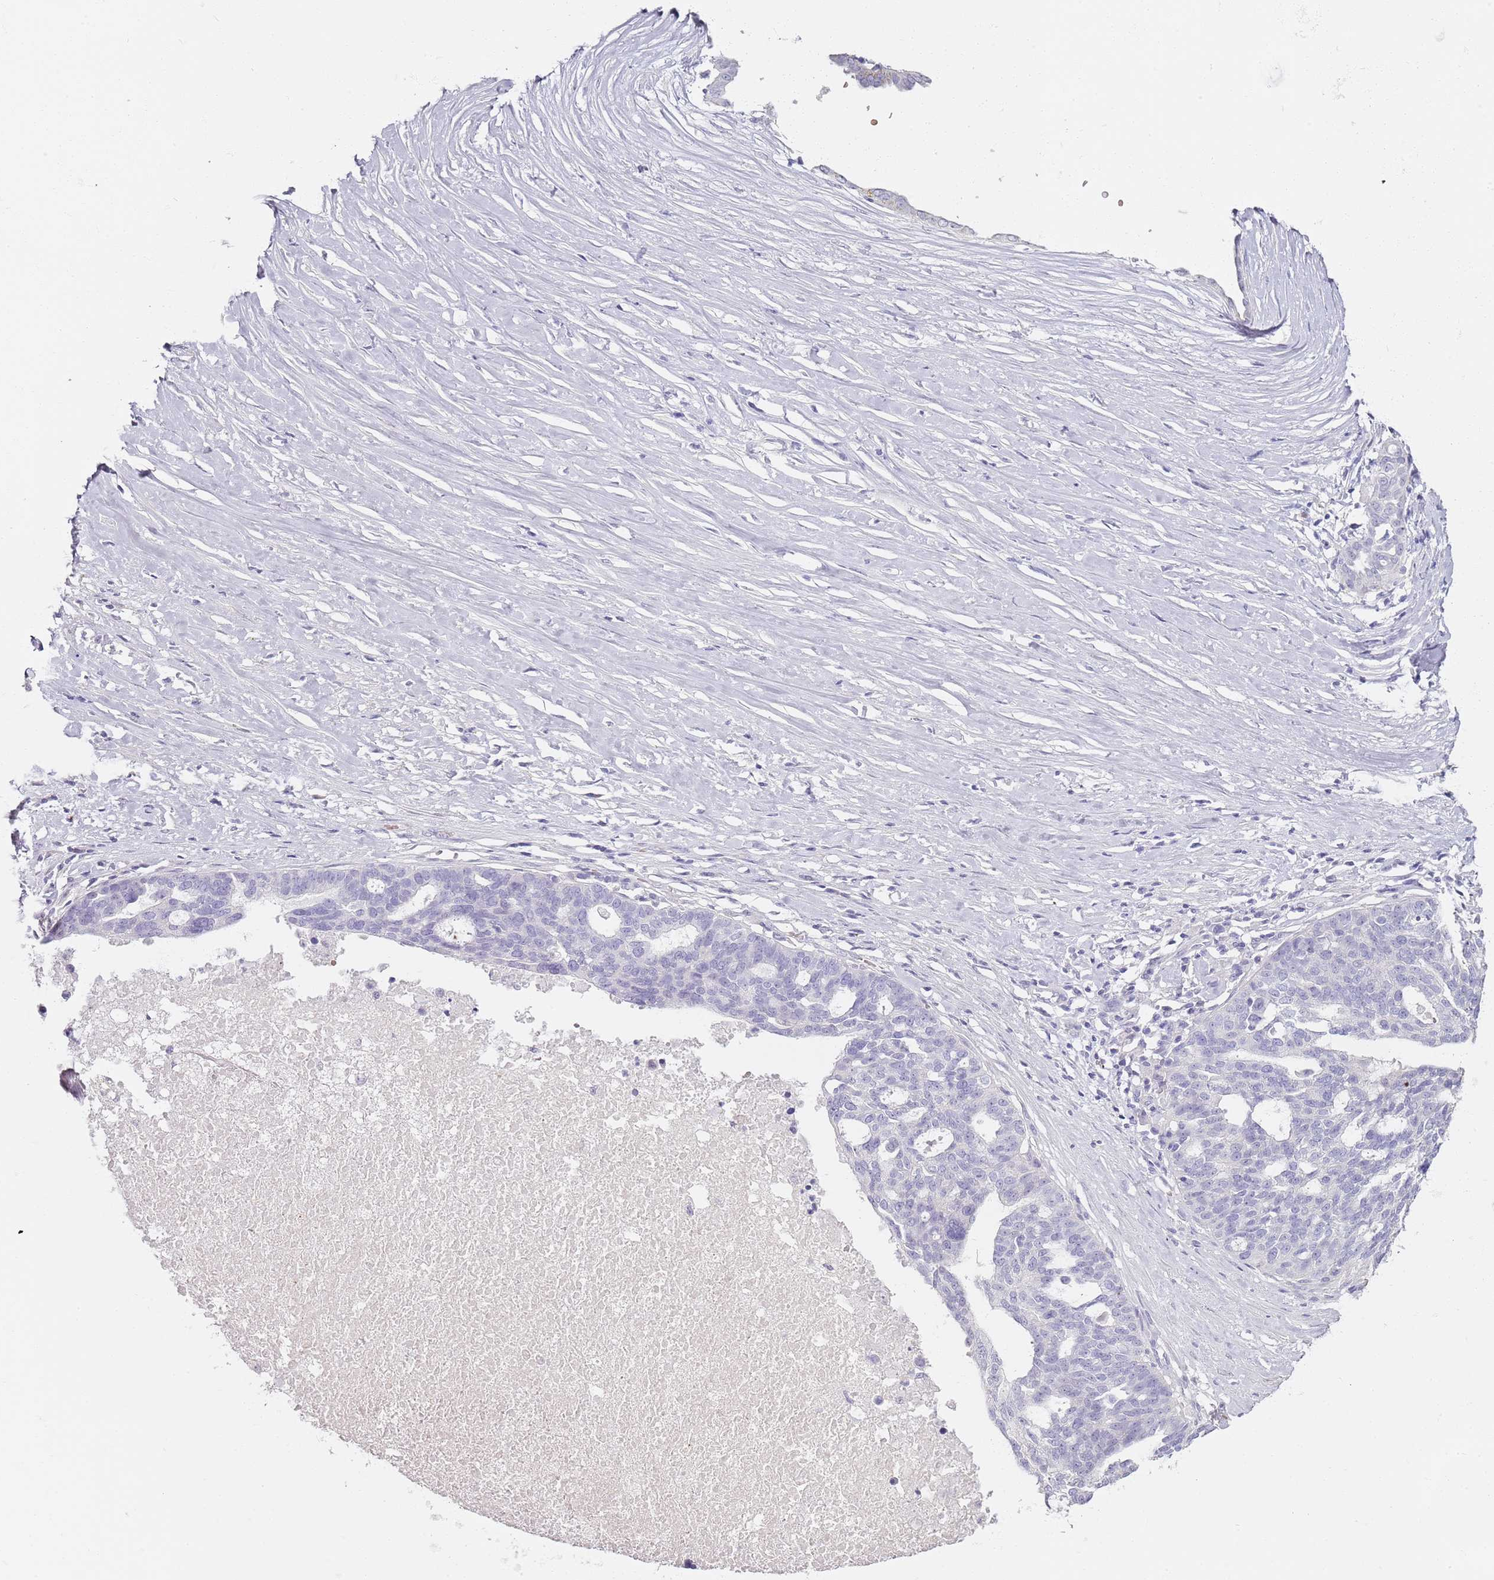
{"staining": {"intensity": "negative", "quantity": "none", "location": "none"}, "tissue": "ovarian cancer", "cell_type": "Tumor cells", "image_type": "cancer", "snomed": [{"axis": "morphology", "description": "Cystadenocarcinoma, serous, NOS"}, {"axis": "topography", "description": "Ovary"}], "caption": "The photomicrograph displays no staining of tumor cells in ovarian cancer.", "gene": "CD40LG", "patient": {"sex": "female", "age": 59}}